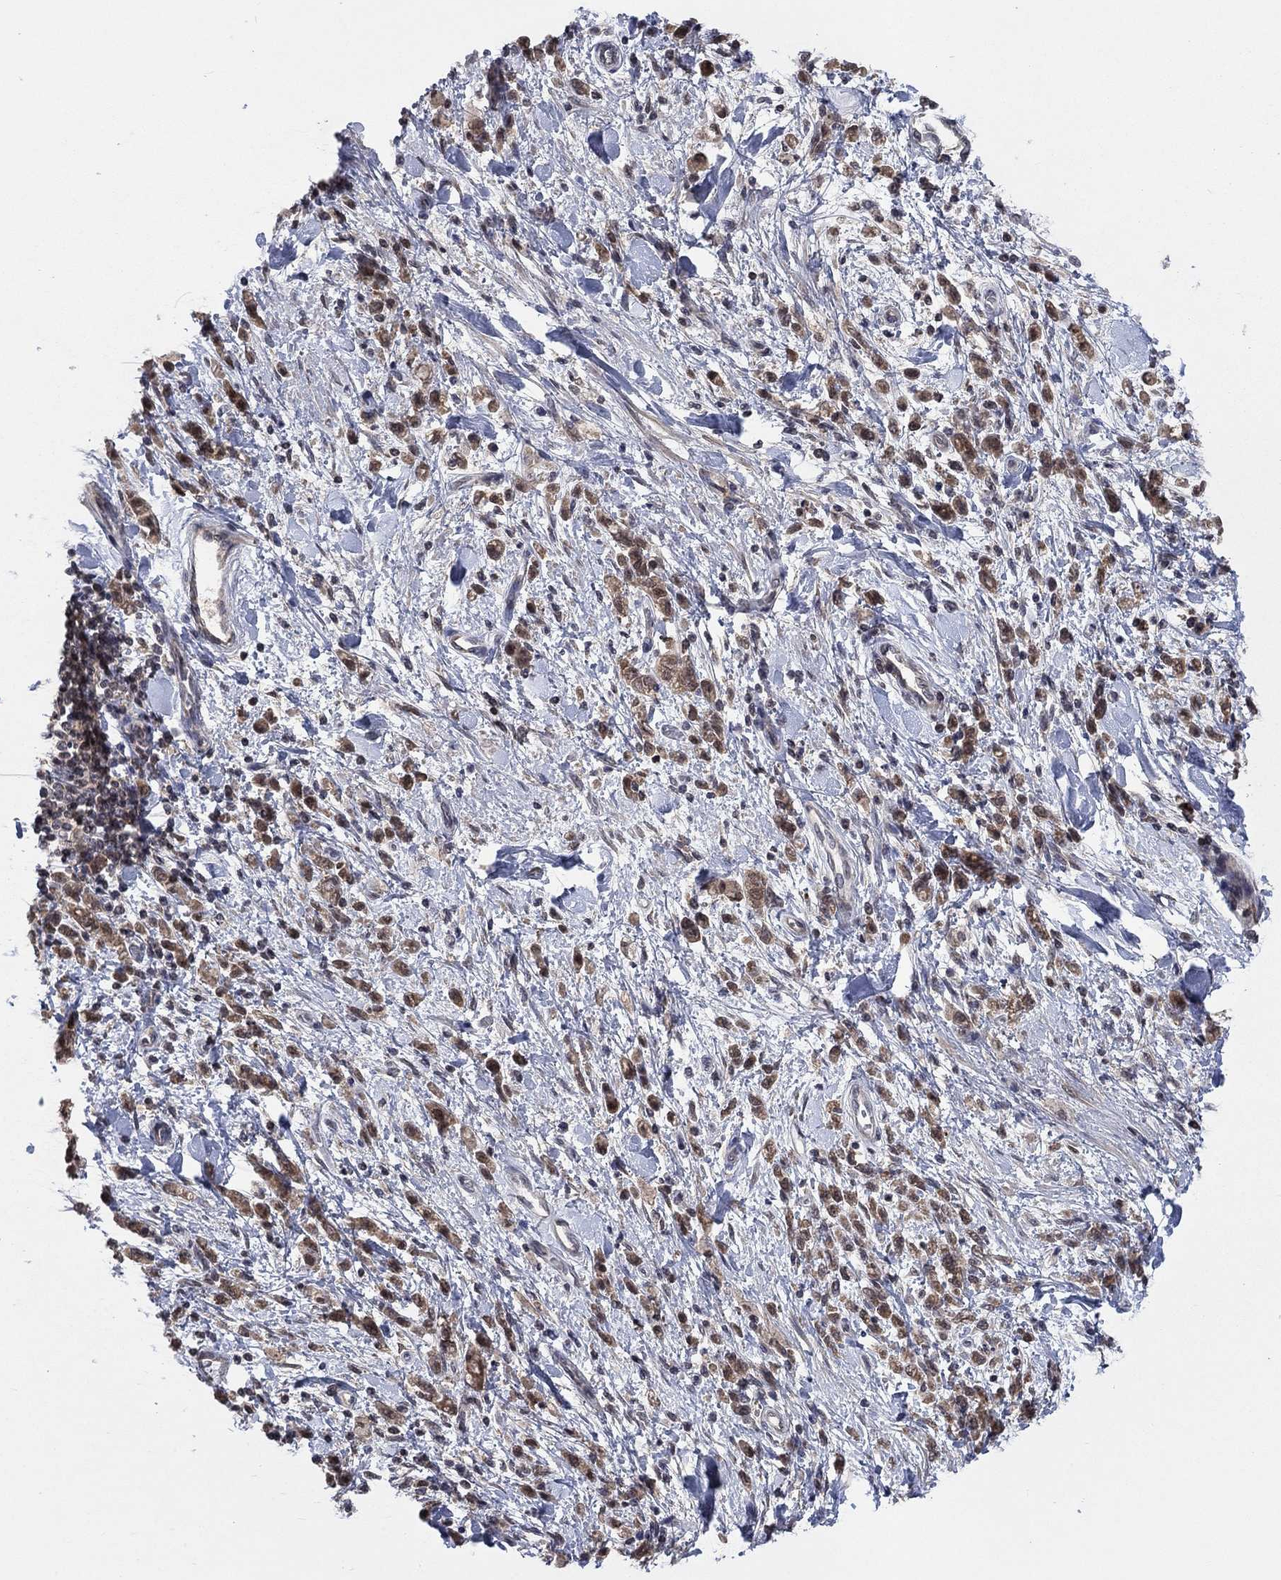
{"staining": {"intensity": "moderate", "quantity": "25%-75%", "location": "cytoplasmic/membranous"}, "tissue": "stomach cancer", "cell_type": "Tumor cells", "image_type": "cancer", "snomed": [{"axis": "morphology", "description": "Adenocarcinoma, NOS"}, {"axis": "topography", "description": "Stomach"}], "caption": "A brown stain highlights moderate cytoplasmic/membranous positivity of a protein in stomach cancer (adenocarcinoma) tumor cells.", "gene": "IAH1", "patient": {"sex": "male", "age": 77}}